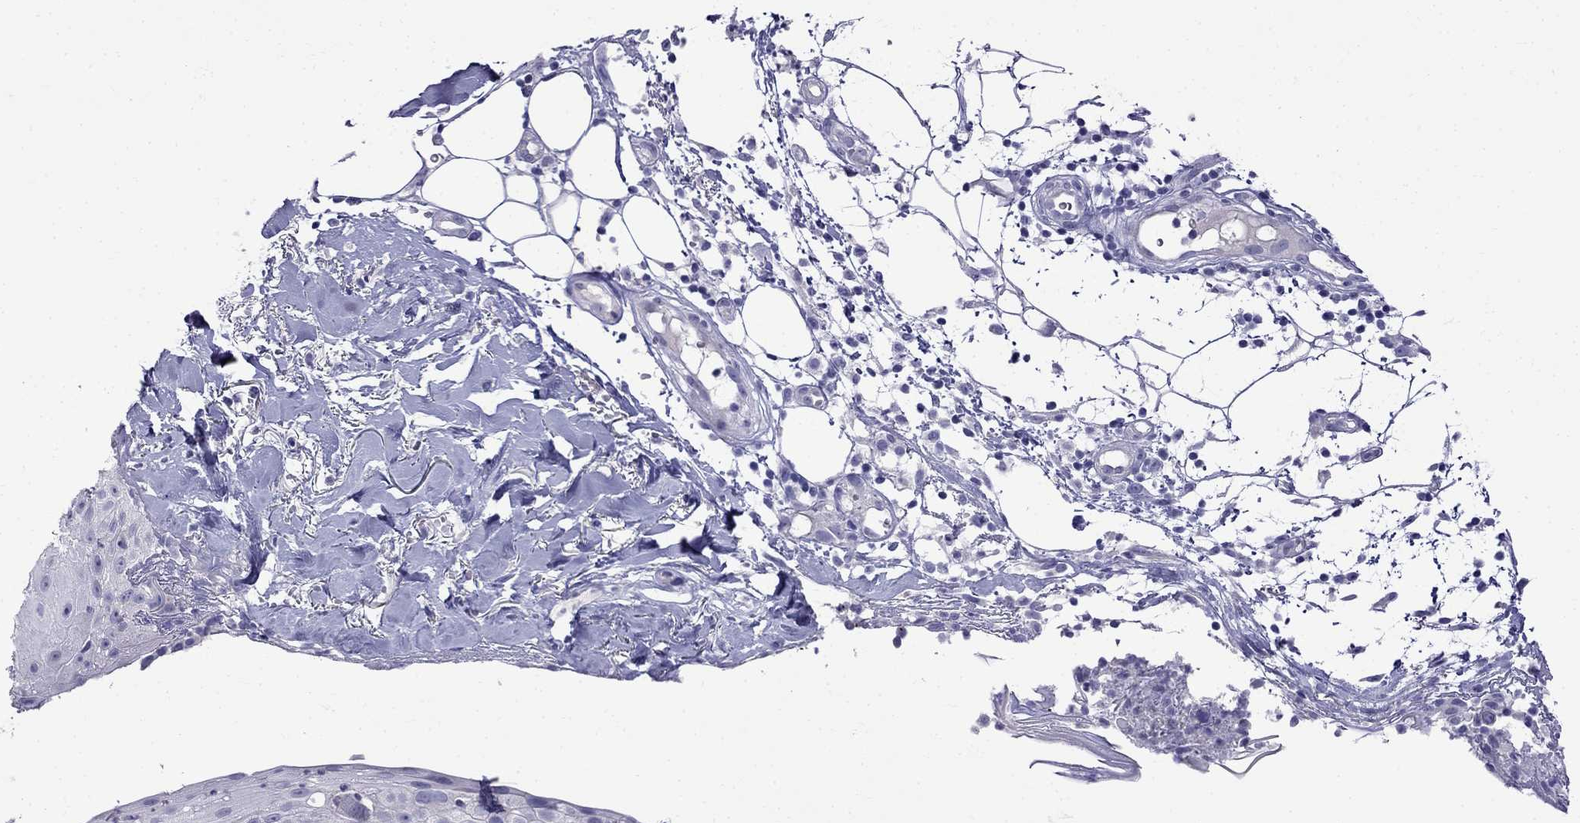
{"staining": {"intensity": "negative", "quantity": "none", "location": "none"}, "tissue": "skin cancer", "cell_type": "Tumor cells", "image_type": "cancer", "snomed": [{"axis": "morphology", "description": "Squamous cell carcinoma, NOS"}, {"axis": "topography", "description": "Skin"}], "caption": "Protein analysis of skin cancer (squamous cell carcinoma) demonstrates no significant staining in tumor cells.", "gene": "PATE1", "patient": {"sex": "male", "age": 71}}